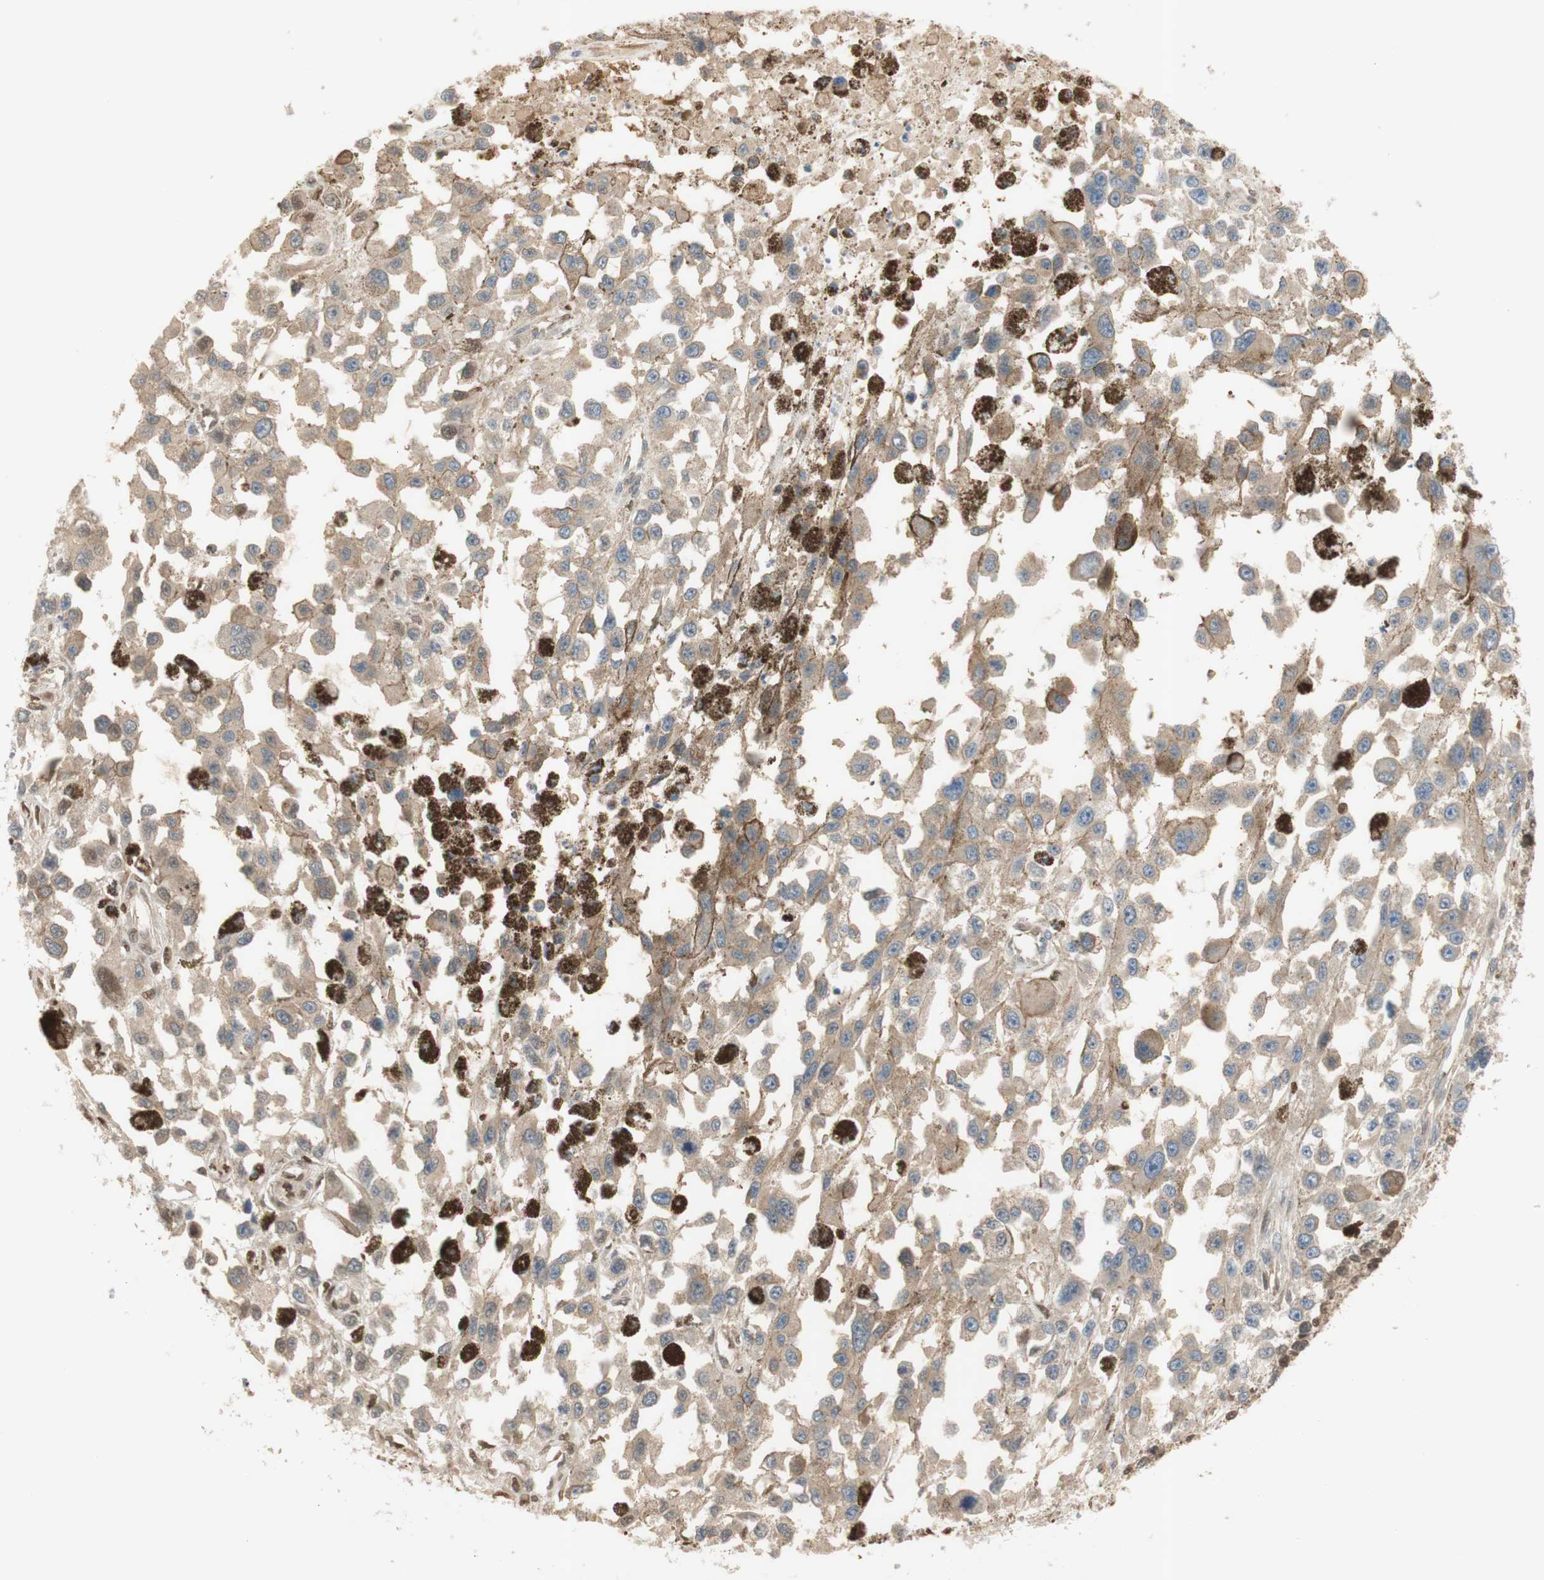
{"staining": {"intensity": "weak", "quantity": ">75%", "location": "cytoplasmic/membranous"}, "tissue": "melanoma", "cell_type": "Tumor cells", "image_type": "cancer", "snomed": [{"axis": "morphology", "description": "Malignant melanoma, Metastatic site"}, {"axis": "topography", "description": "Lymph node"}], "caption": "Malignant melanoma (metastatic site) was stained to show a protein in brown. There is low levels of weak cytoplasmic/membranous positivity in approximately >75% of tumor cells.", "gene": "NAP1L4", "patient": {"sex": "male", "age": 59}}